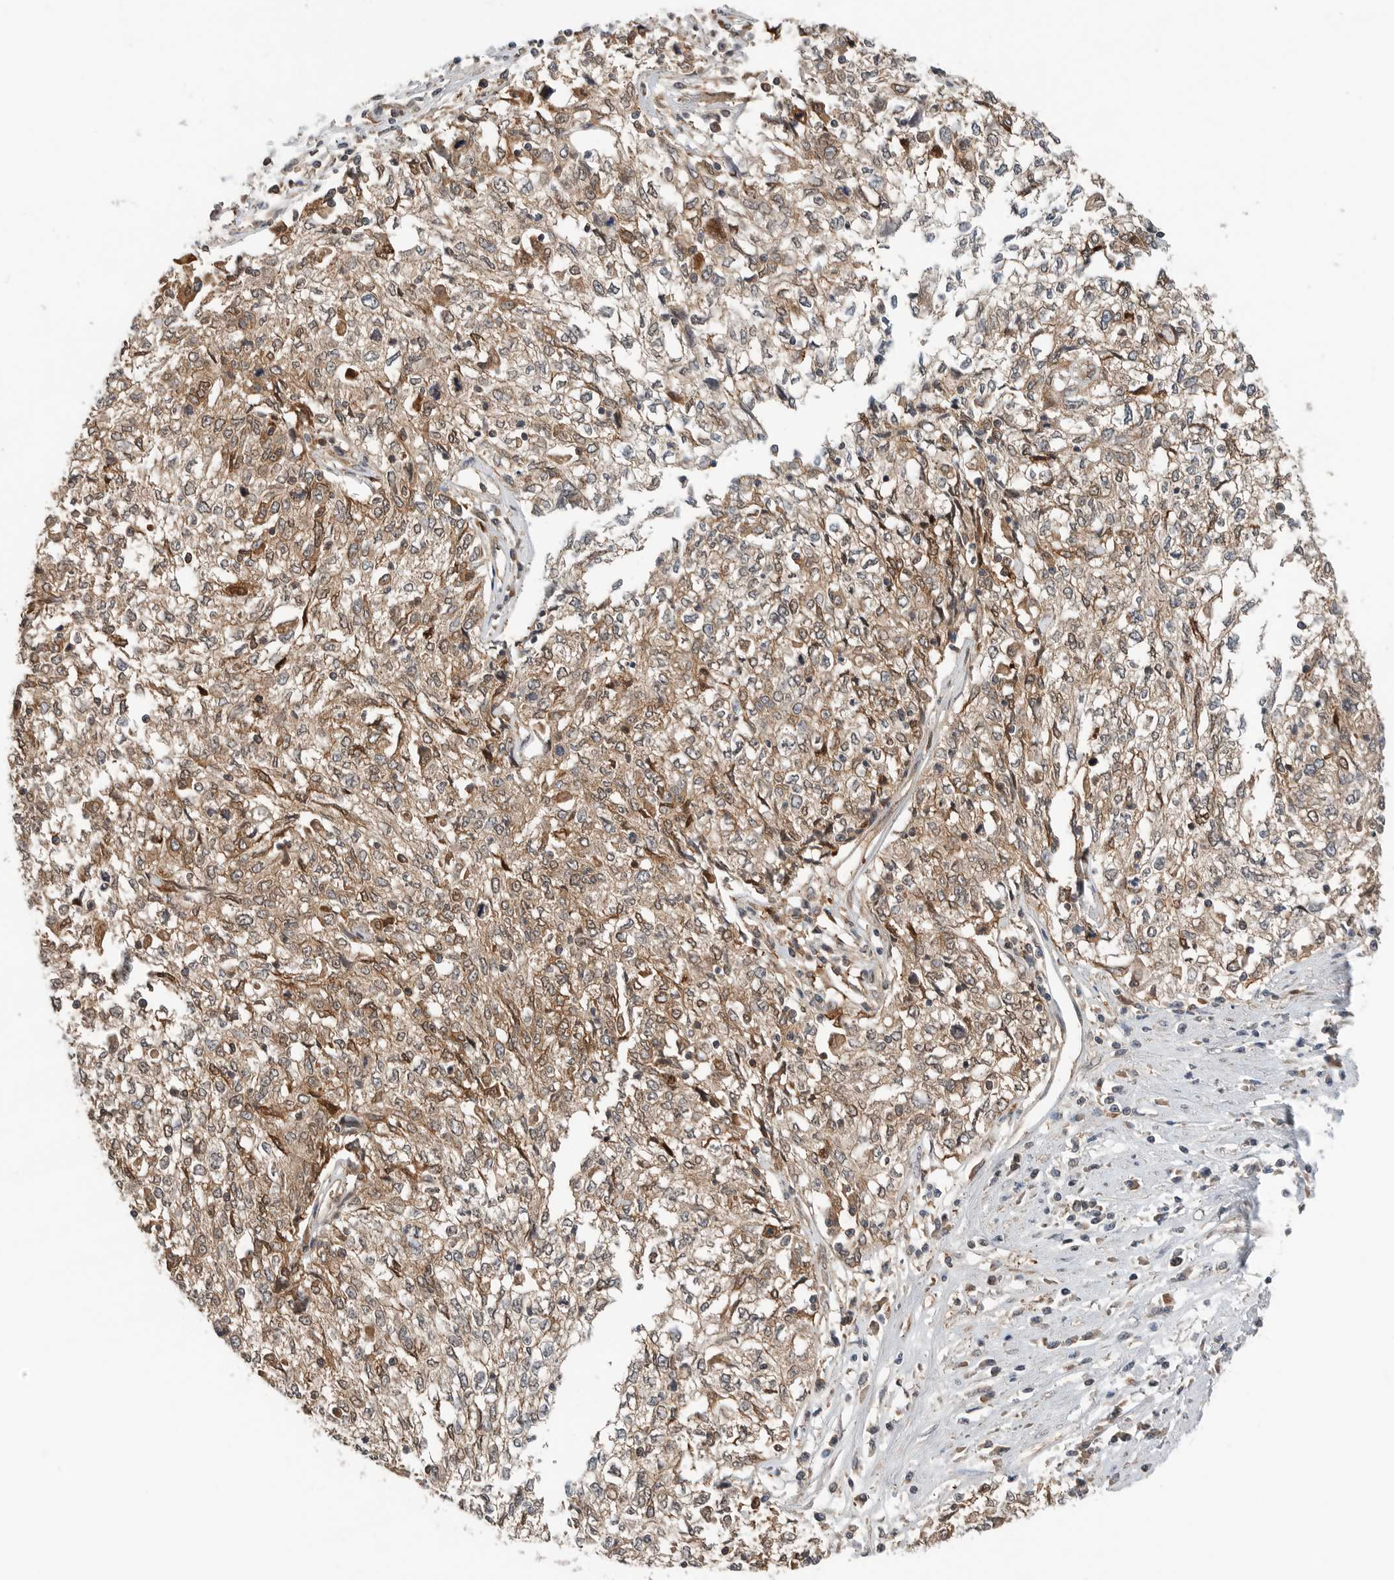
{"staining": {"intensity": "moderate", "quantity": ">75%", "location": "cytoplasmic/membranous,nuclear"}, "tissue": "cervical cancer", "cell_type": "Tumor cells", "image_type": "cancer", "snomed": [{"axis": "morphology", "description": "Squamous cell carcinoma, NOS"}, {"axis": "topography", "description": "Cervix"}], "caption": "Immunohistochemistry (IHC) image of neoplastic tissue: cervical cancer stained using immunohistochemistry reveals medium levels of moderate protein expression localized specifically in the cytoplasmic/membranous and nuclear of tumor cells, appearing as a cytoplasmic/membranous and nuclear brown color.", "gene": "XPNPEP1", "patient": {"sex": "female", "age": 57}}